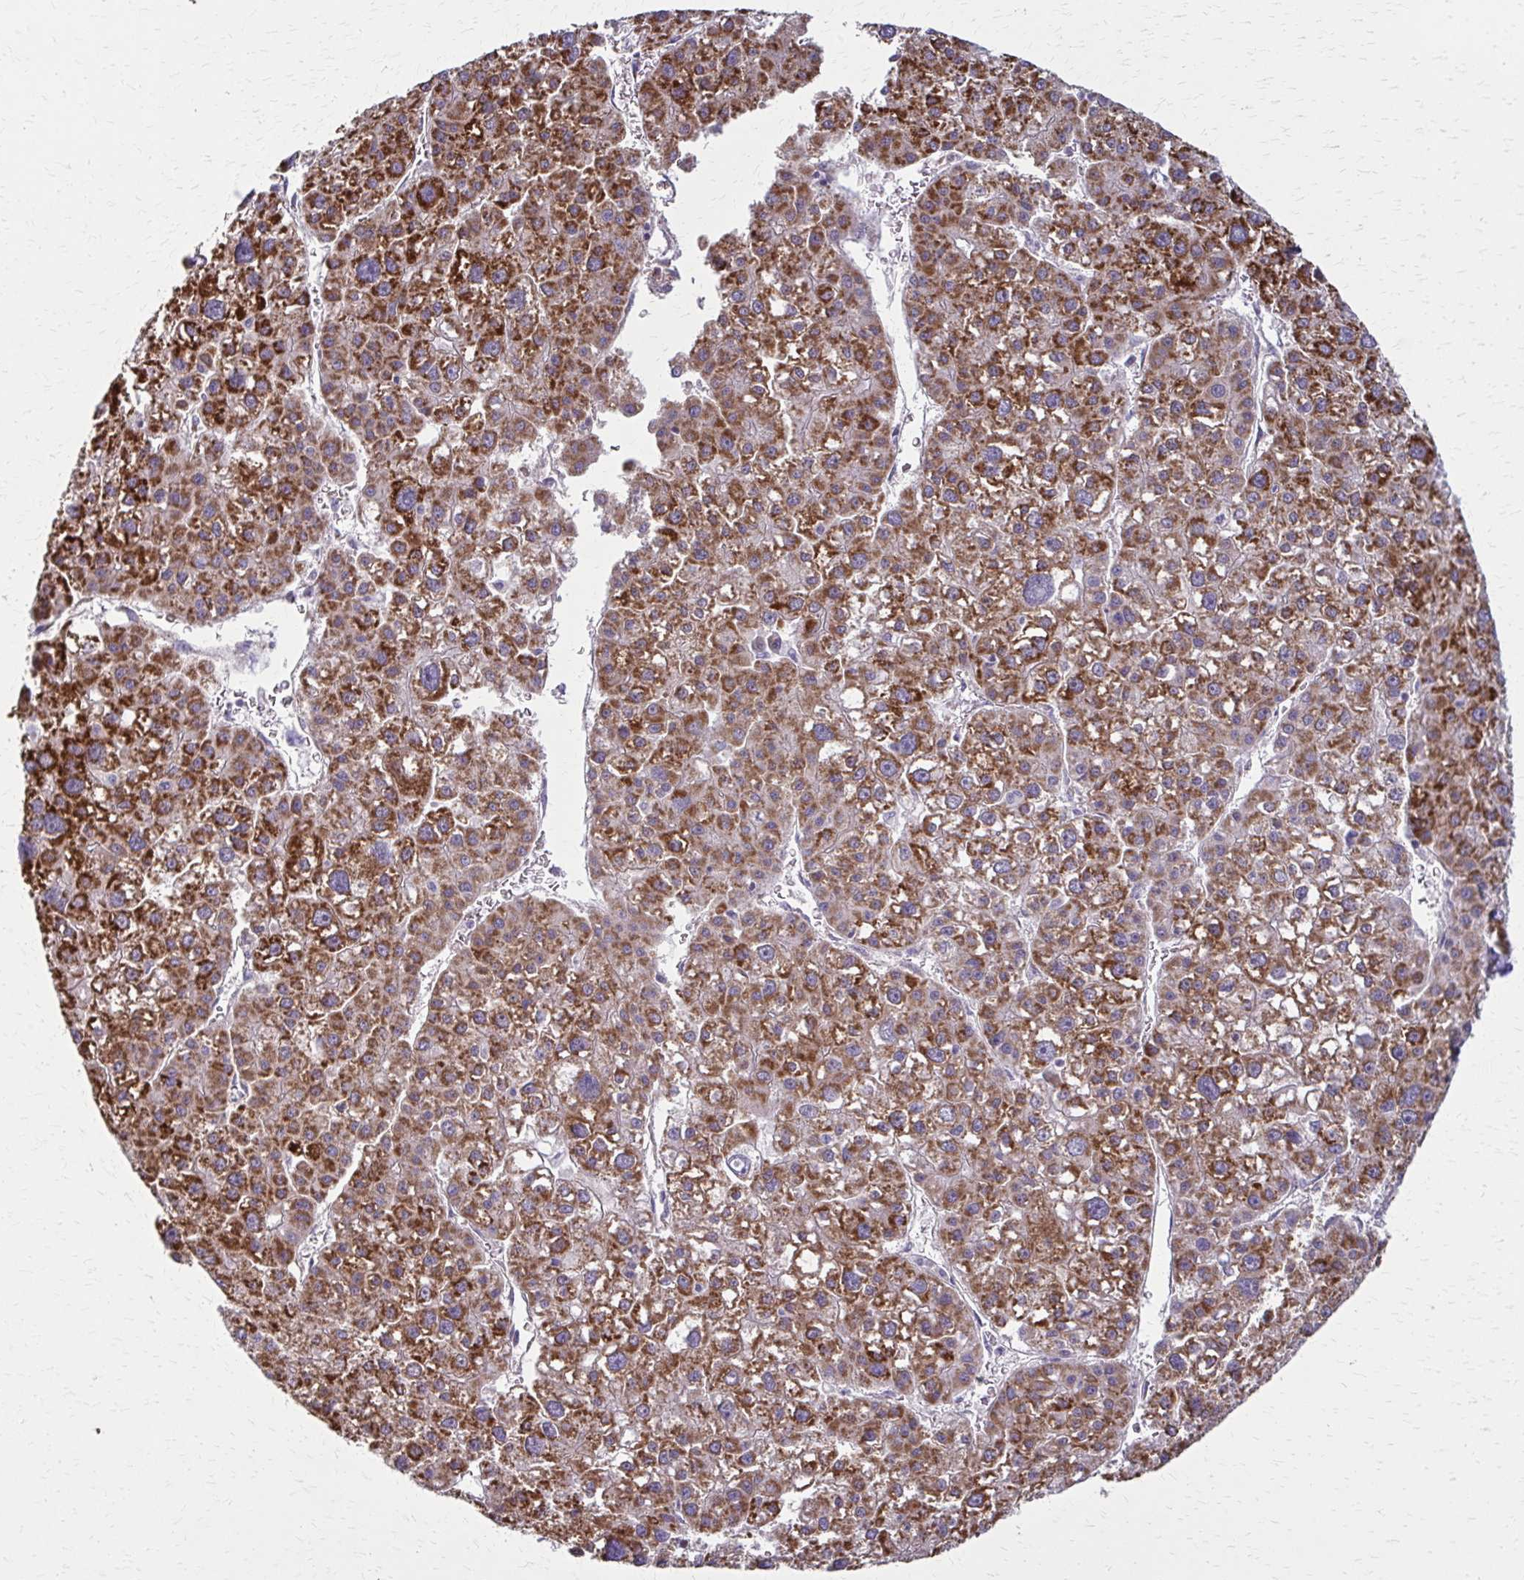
{"staining": {"intensity": "strong", "quantity": ">75%", "location": "cytoplasmic/membranous"}, "tissue": "liver cancer", "cell_type": "Tumor cells", "image_type": "cancer", "snomed": [{"axis": "morphology", "description": "Carcinoma, Hepatocellular, NOS"}, {"axis": "topography", "description": "Liver"}], "caption": "A brown stain labels strong cytoplasmic/membranous positivity of a protein in human liver cancer tumor cells. (IHC, brightfield microscopy, high magnification).", "gene": "TVP23A", "patient": {"sex": "male", "age": 73}}